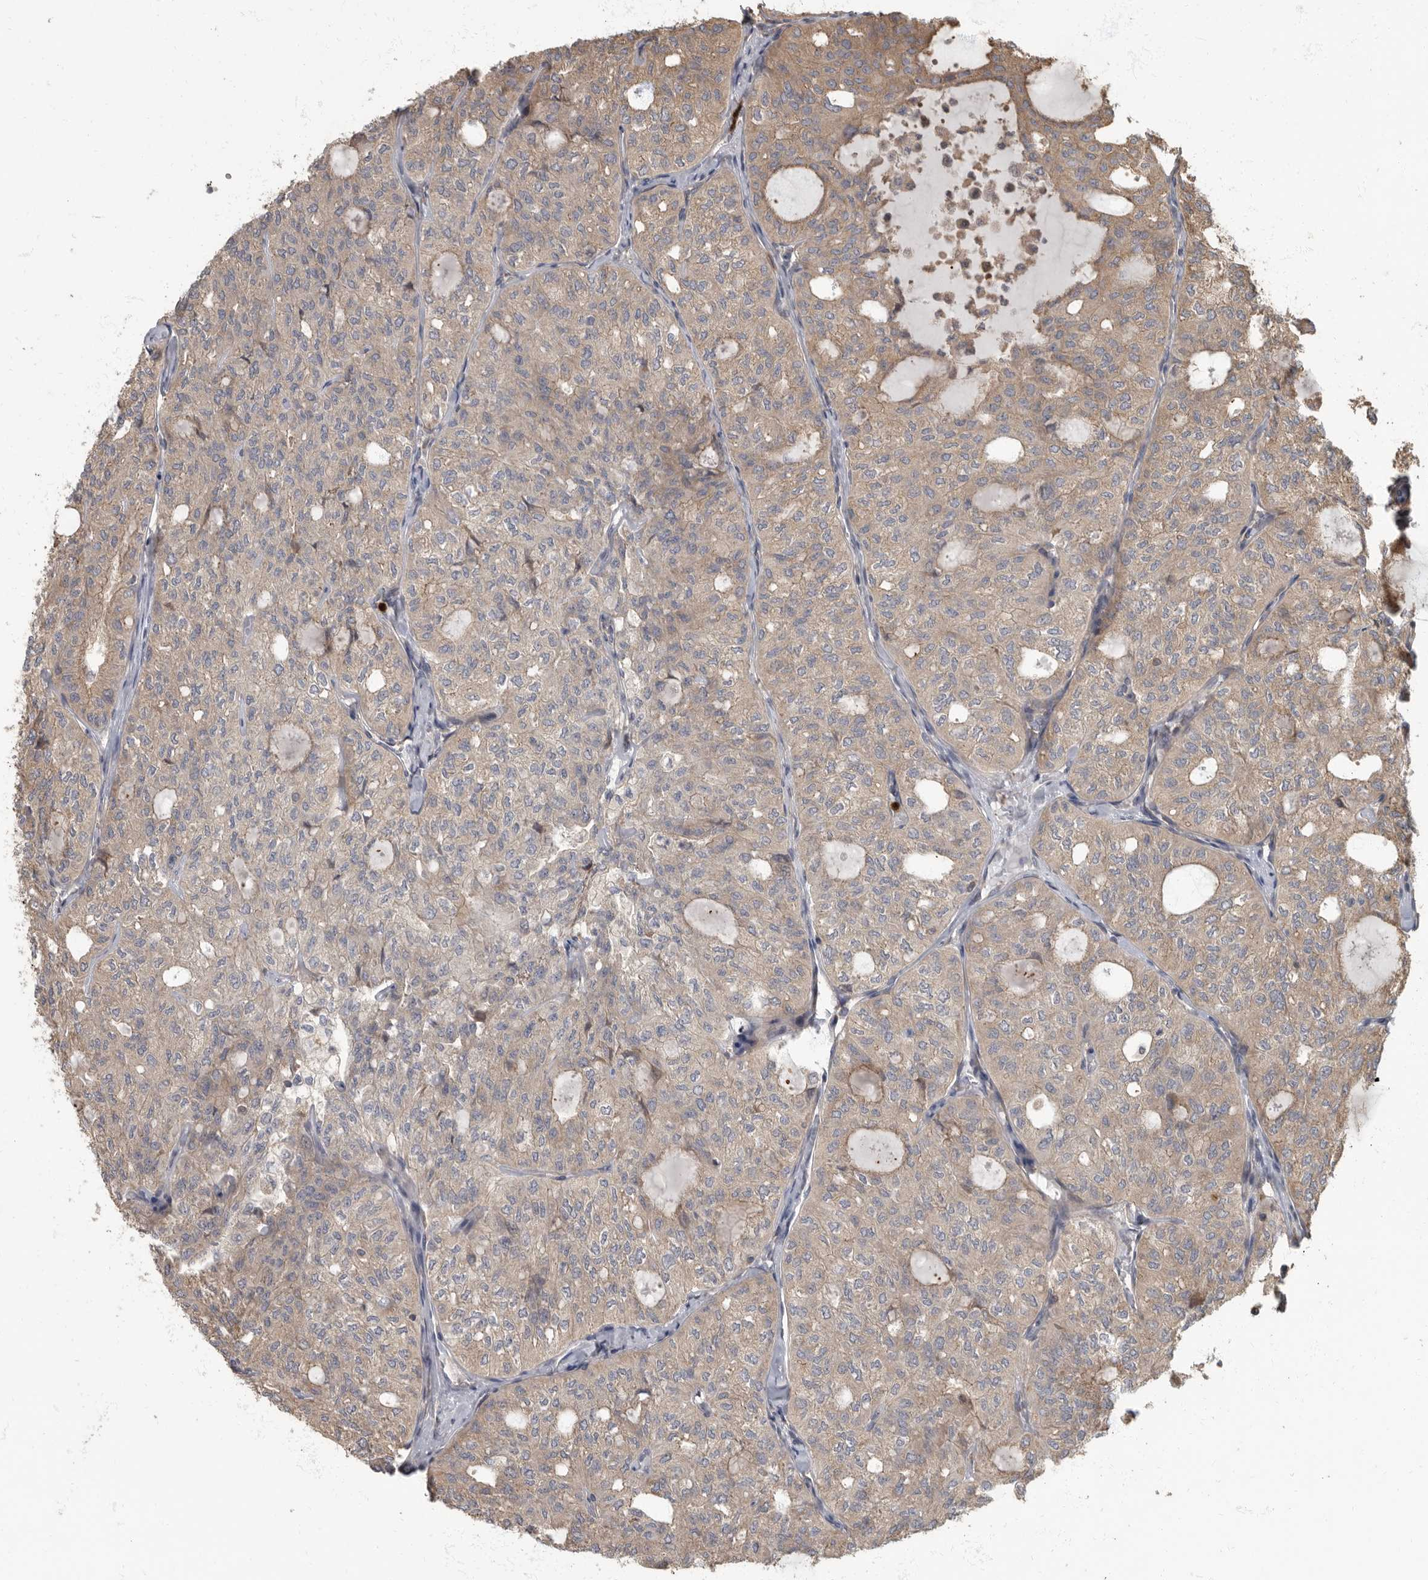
{"staining": {"intensity": "weak", "quantity": "25%-75%", "location": "cytoplasmic/membranous"}, "tissue": "thyroid cancer", "cell_type": "Tumor cells", "image_type": "cancer", "snomed": [{"axis": "morphology", "description": "Follicular adenoma carcinoma, NOS"}, {"axis": "topography", "description": "Thyroid gland"}], "caption": "Immunohistochemistry (IHC) (DAB) staining of thyroid cancer (follicular adenoma carcinoma) exhibits weak cytoplasmic/membranous protein staining in approximately 25%-75% of tumor cells.", "gene": "DAAM1", "patient": {"sex": "male", "age": 75}}